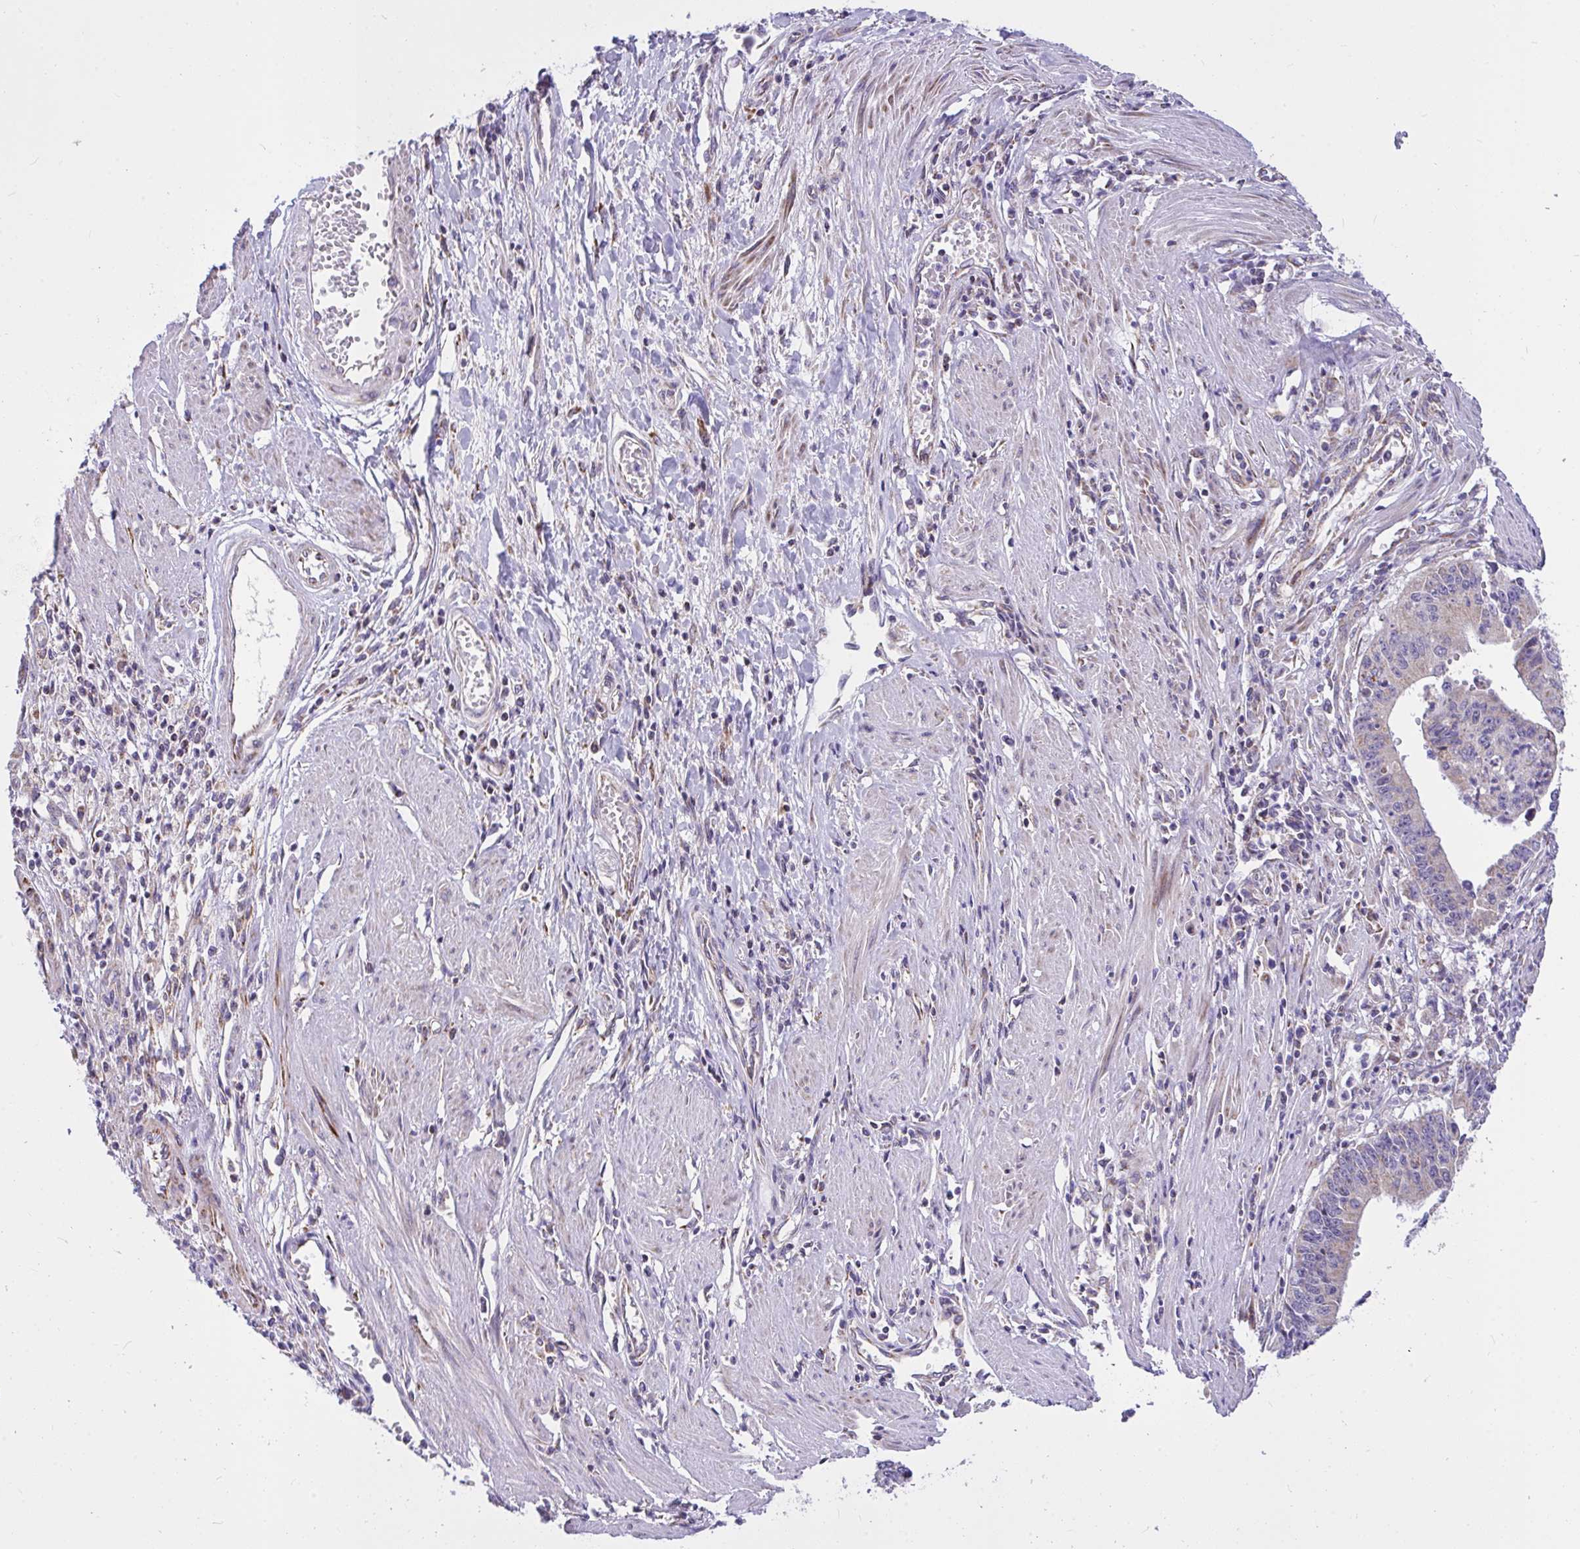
{"staining": {"intensity": "negative", "quantity": "none", "location": "none"}, "tissue": "stomach cancer", "cell_type": "Tumor cells", "image_type": "cancer", "snomed": [{"axis": "morphology", "description": "Adenocarcinoma, NOS"}, {"axis": "topography", "description": "Stomach"}], "caption": "Immunohistochemistry photomicrograph of neoplastic tissue: adenocarcinoma (stomach) stained with DAB shows no significant protein positivity in tumor cells.", "gene": "CEP63", "patient": {"sex": "male", "age": 59}}